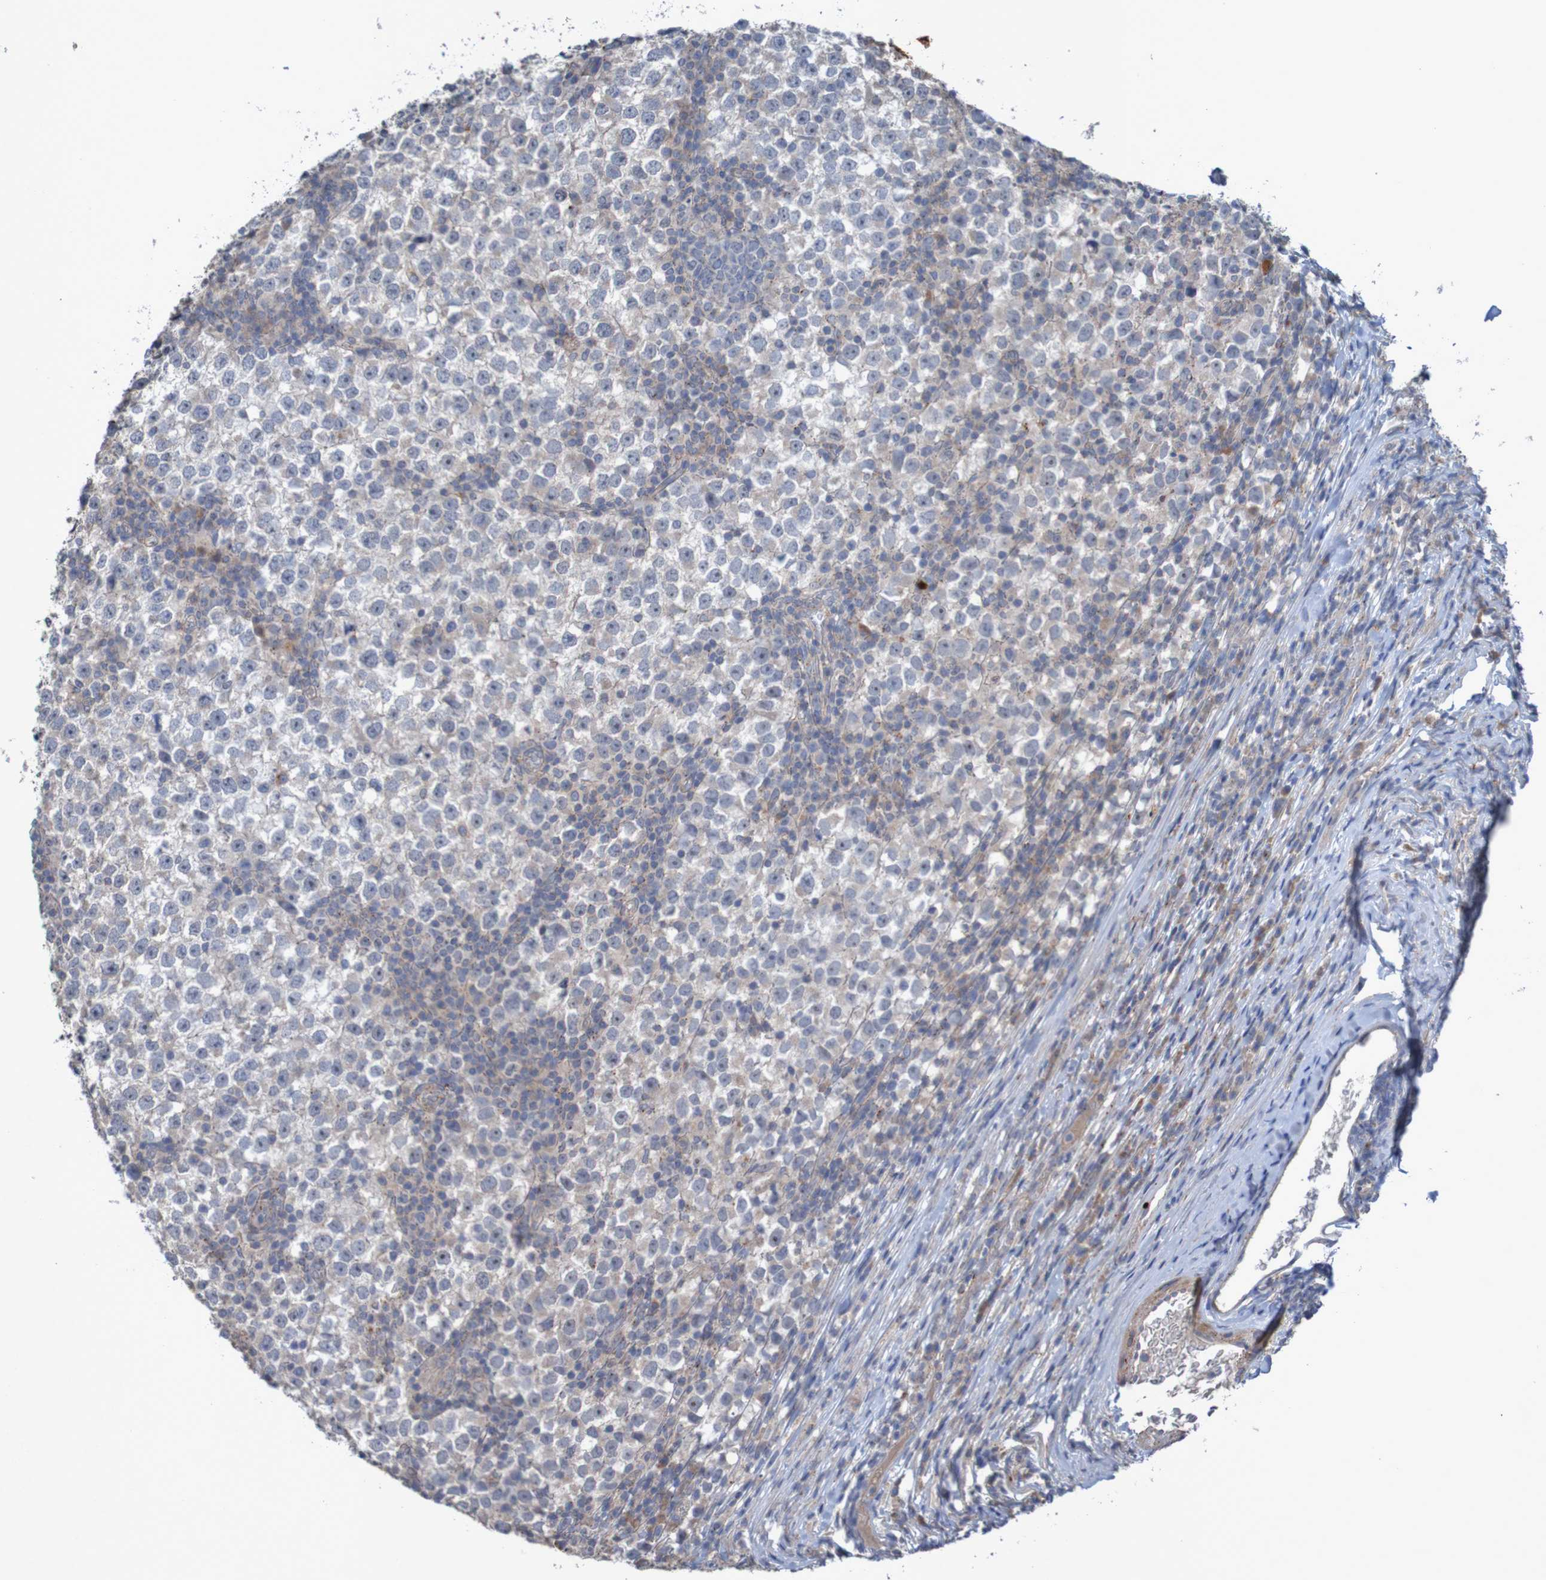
{"staining": {"intensity": "negative", "quantity": "none", "location": "none"}, "tissue": "testis cancer", "cell_type": "Tumor cells", "image_type": "cancer", "snomed": [{"axis": "morphology", "description": "Seminoma, NOS"}, {"axis": "topography", "description": "Testis"}], "caption": "Immunohistochemical staining of seminoma (testis) displays no significant staining in tumor cells. (DAB (3,3'-diaminobenzidine) immunohistochemistry (IHC) with hematoxylin counter stain).", "gene": "ANGPT4", "patient": {"sex": "male", "age": 65}}